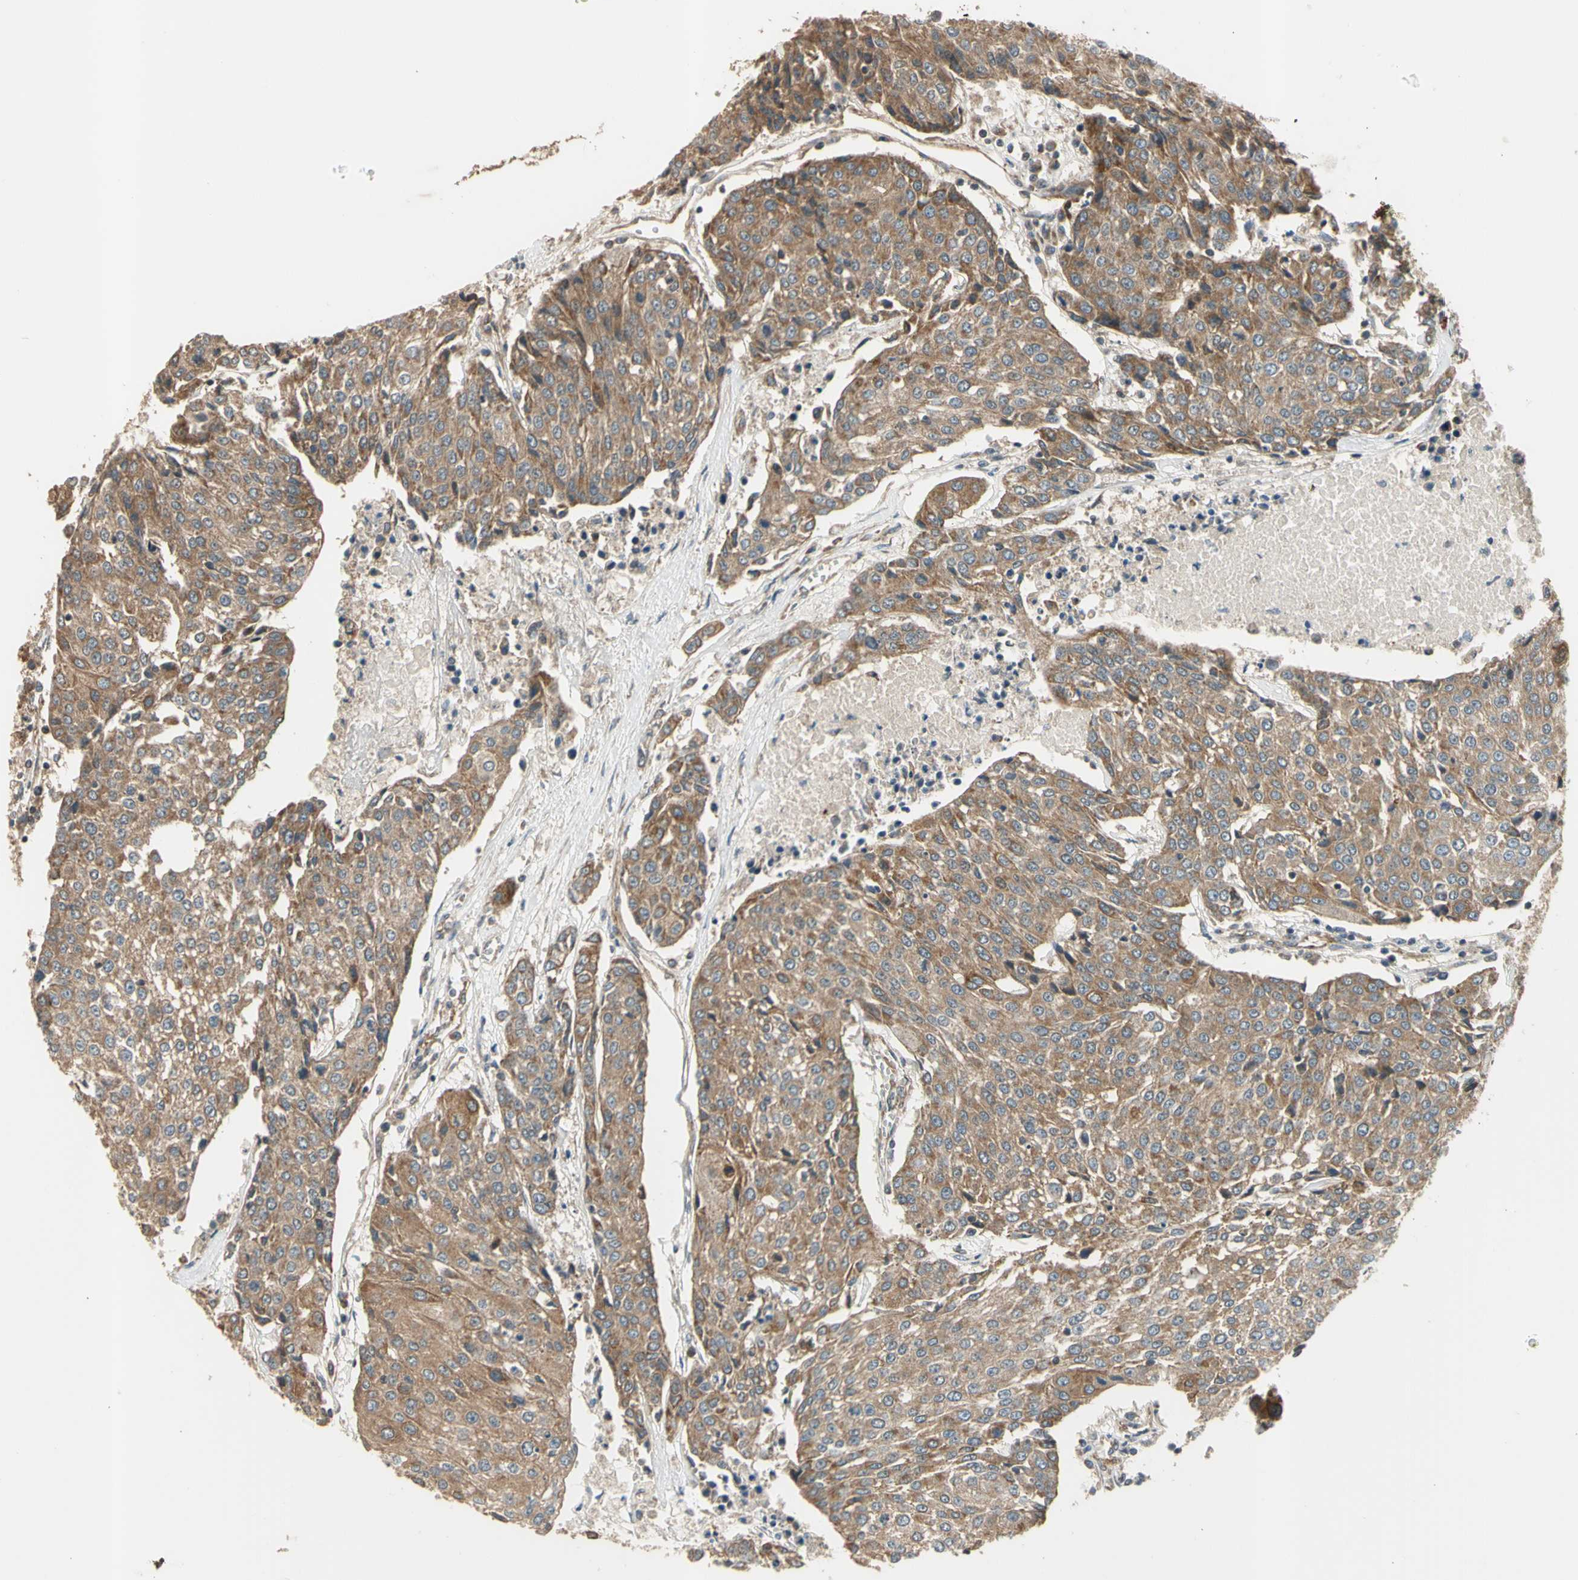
{"staining": {"intensity": "moderate", "quantity": ">75%", "location": "cytoplasmic/membranous"}, "tissue": "urothelial cancer", "cell_type": "Tumor cells", "image_type": "cancer", "snomed": [{"axis": "morphology", "description": "Urothelial carcinoma, High grade"}, {"axis": "topography", "description": "Urinary bladder"}], "caption": "Protein expression by IHC displays moderate cytoplasmic/membranous positivity in approximately >75% of tumor cells in urothelial cancer.", "gene": "EFNB2", "patient": {"sex": "female", "age": 85}}